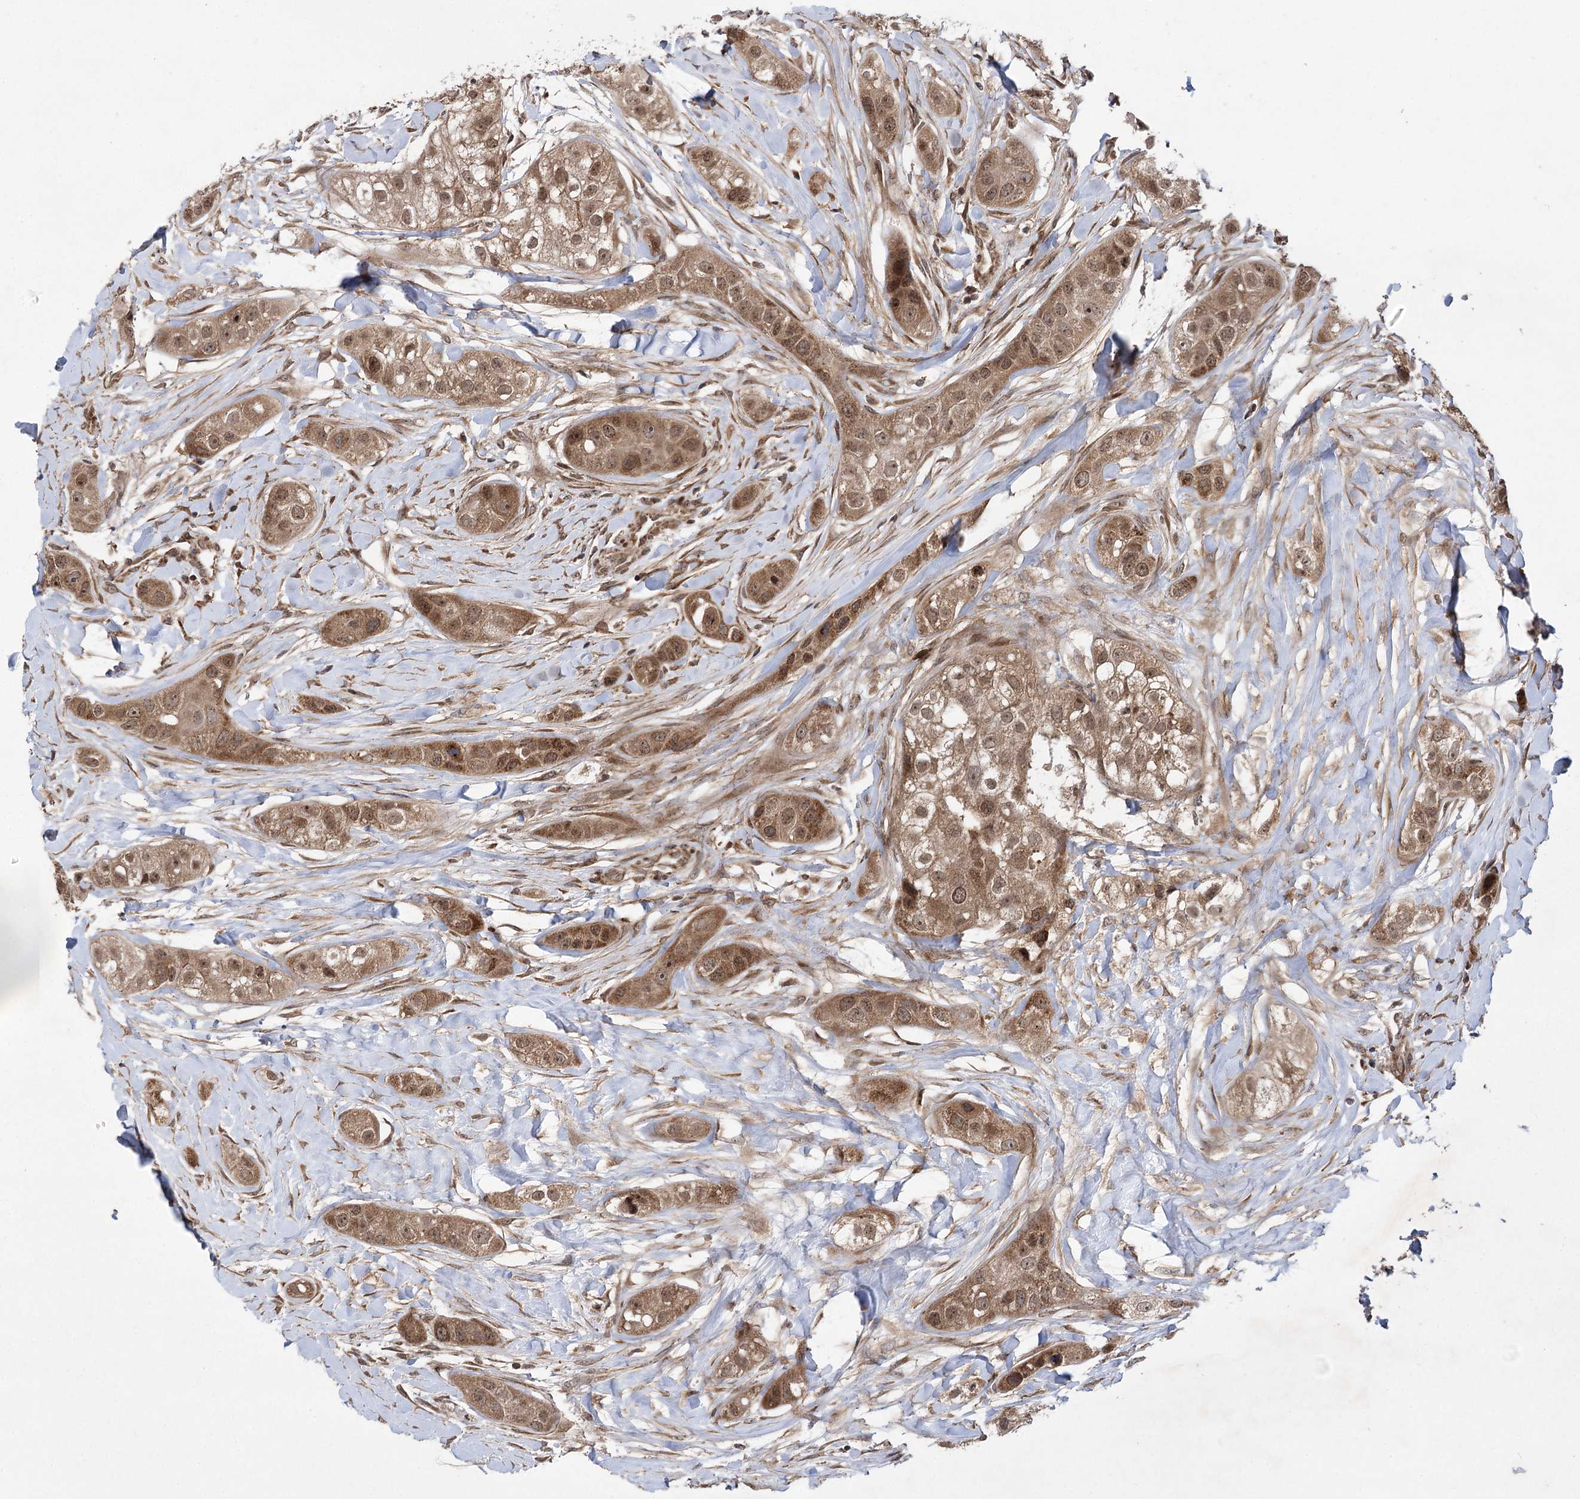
{"staining": {"intensity": "moderate", "quantity": ">75%", "location": "cytoplasmic/membranous,nuclear"}, "tissue": "head and neck cancer", "cell_type": "Tumor cells", "image_type": "cancer", "snomed": [{"axis": "morphology", "description": "Normal tissue, NOS"}, {"axis": "morphology", "description": "Squamous cell carcinoma, NOS"}, {"axis": "topography", "description": "Skeletal muscle"}, {"axis": "topography", "description": "Head-Neck"}], "caption": "Head and neck cancer (squamous cell carcinoma) tissue reveals moderate cytoplasmic/membranous and nuclear positivity in approximately >75% of tumor cells The staining was performed using DAB (3,3'-diaminobenzidine), with brown indicating positive protein expression. Nuclei are stained blue with hematoxylin.", "gene": "TENM2", "patient": {"sex": "male", "age": 51}}